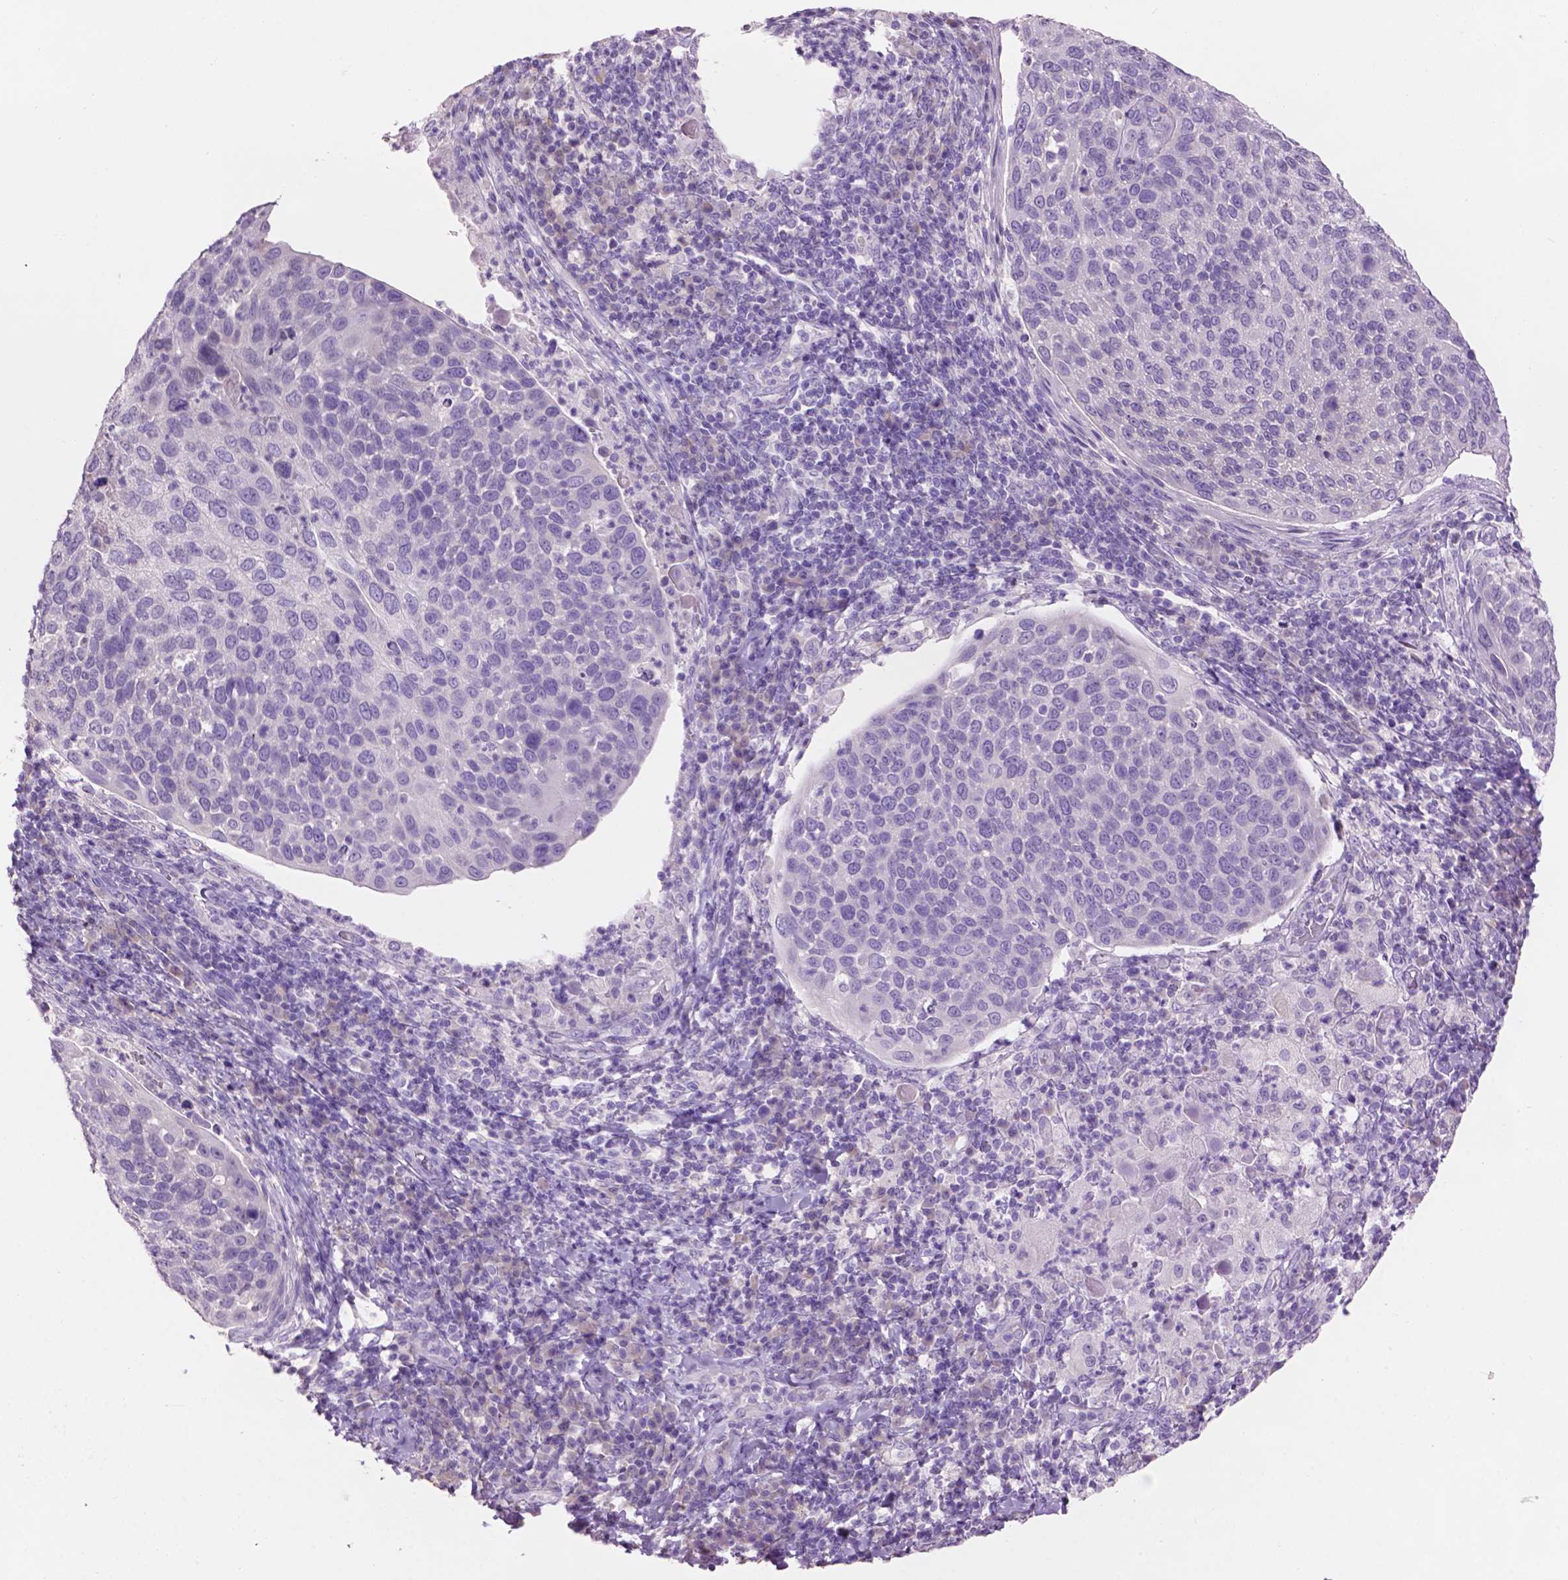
{"staining": {"intensity": "negative", "quantity": "none", "location": "none"}, "tissue": "cervical cancer", "cell_type": "Tumor cells", "image_type": "cancer", "snomed": [{"axis": "morphology", "description": "Squamous cell carcinoma, NOS"}, {"axis": "topography", "description": "Cervix"}], "caption": "This is an immunohistochemistry micrograph of human cervical cancer (squamous cell carcinoma). There is no expression in tumor cells.", "gene": "CRYBA4", "patient": {"sex": "female", "age": 54}}